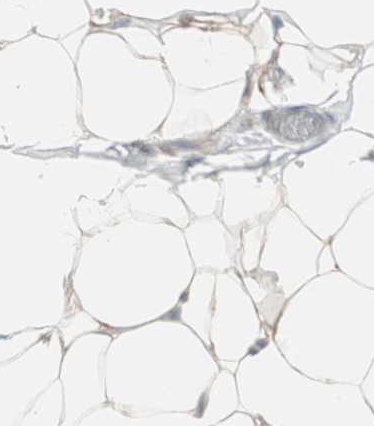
{"staining": {"intensity": "weak", "quantity": "25%-75%", "location": "cytoplasmic/membranous"}, "tissue": "adipose tissue", "cell_type": "Adipocytes", "image_type": "normal", "snomed": [{"axis": "morphology", "description": "Normal tissue, NOS"}, {"axis": "topography", "description": "Soft tissue"}], "caption": "Adipocytes display weak cytoplasmic/membranous expression in about 25%-75% of cells in normal adipose tissue.", "gene": "ZFP36", "patient": {"sex": "male", "age": 26}}